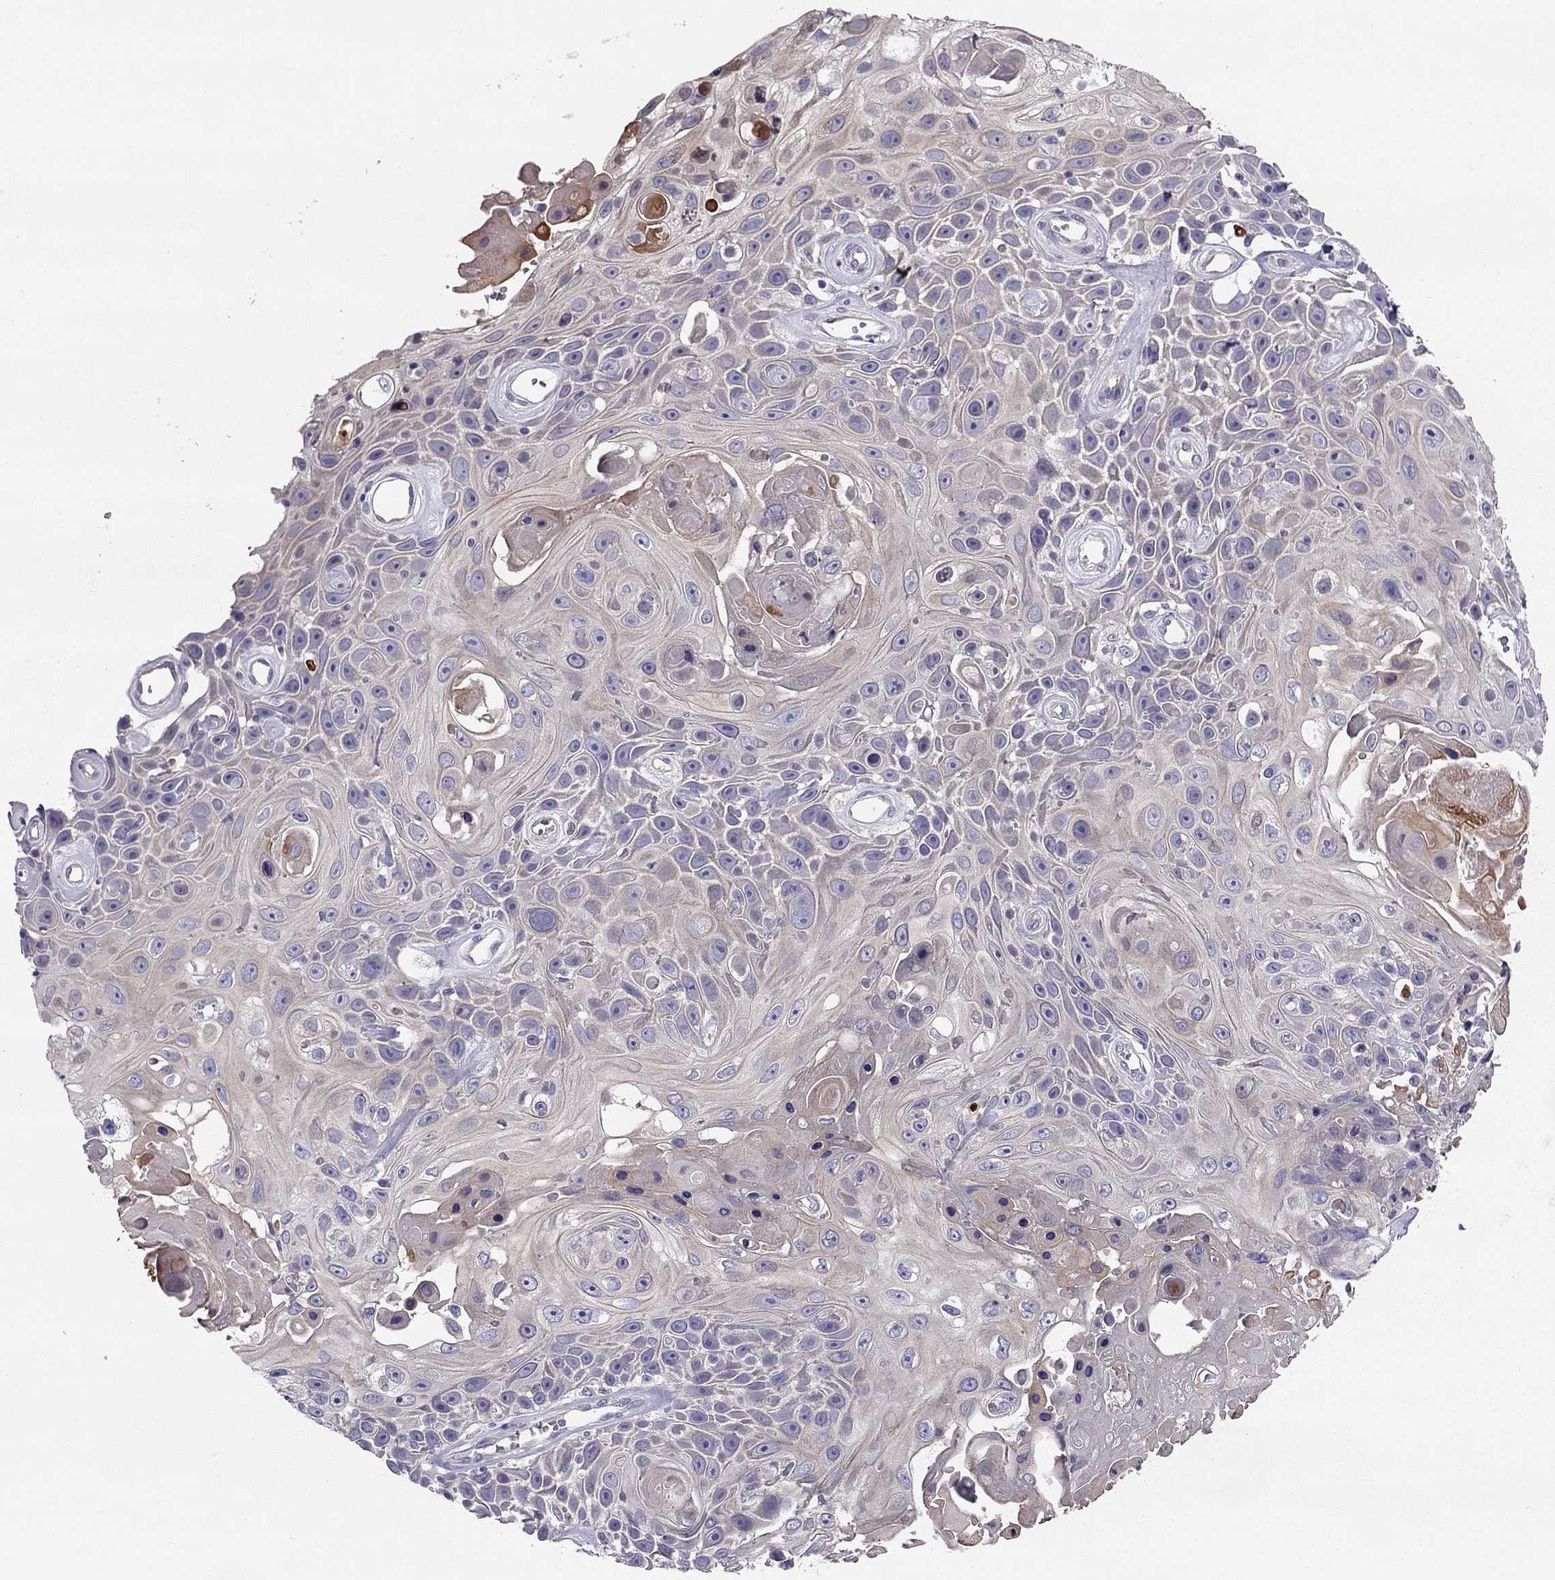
{"staining": {"intensity": "negative", "quantity": "none", "location": "none"}, "tissue": "skin cancer", "cell_type": "Tumor cells", "image_type": "cancer", "snomed": [{"axis": "morphology", "description": "Squamous cell carcinoma, NOS"}, {"axis": "topography", "description": "Skin"}], "caption": "Immunohistochemistry (IHC) micrograph of neoplastic tissue: human skin cancer stained with DAB demonstrates no significant protein staining in tumor cells.", "gene": "SYT5", "patient": {"sex": "male", "age": 82}}